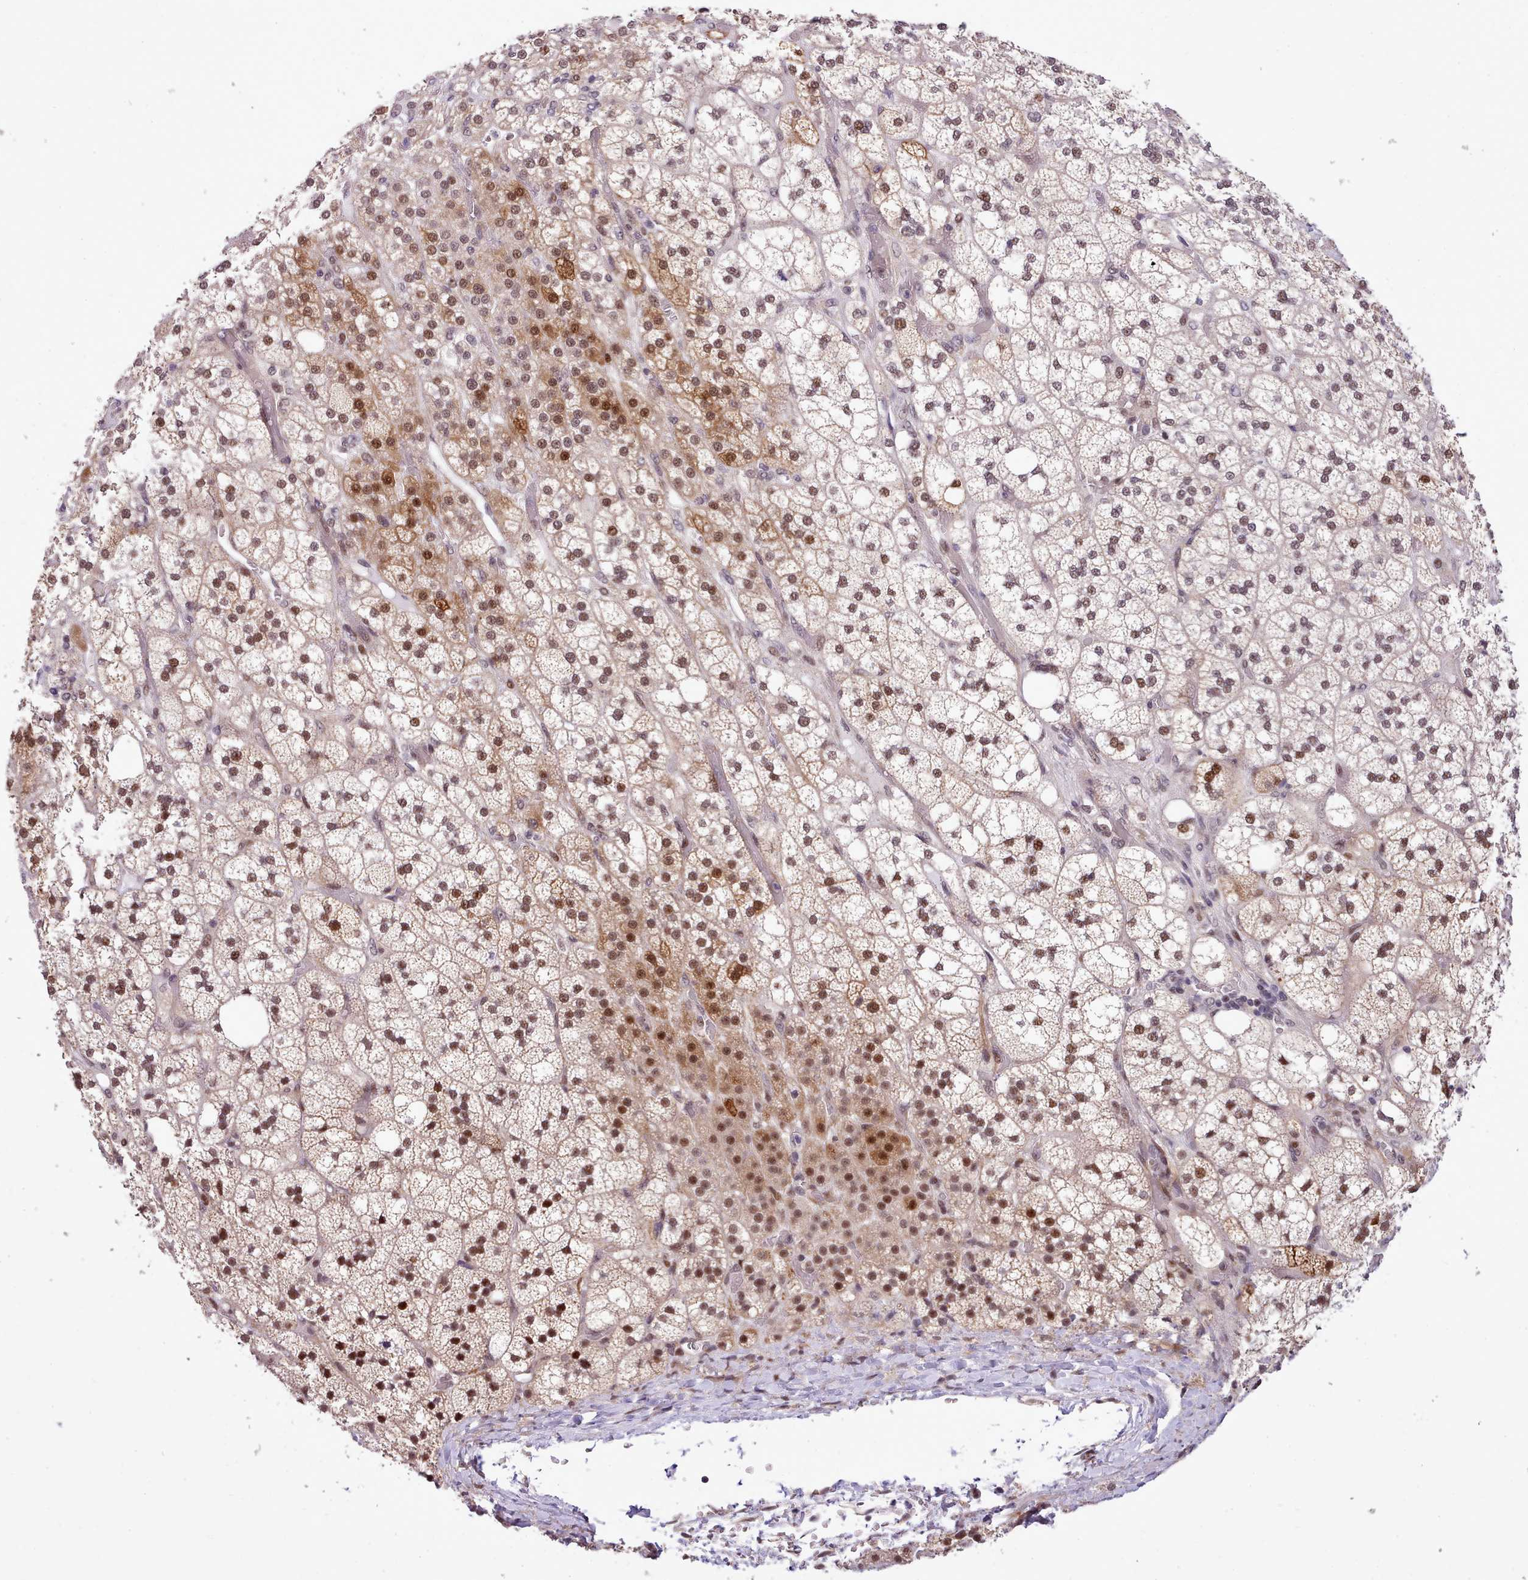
{"staining": {"intensity": "strong", "quantity": "25%-75%", "location": "cytoplasmic/membranous,nuclear"}, "tissue": "adrenal gland", "cell_type": "Glandular cells", "image_type": "normal", "snomed": [{"axis": "morphology", "description": "Normal tissue, NOS"}, {"axis": "topography", "description": "Adrenal gland"}], "caption": "The photomicrograph demonstrates a brown stain indicating the presence of a protein in the cytoplasmic/membranous,nuclear of glandular cells in adrenal gland. Using DAB (3,3'-diaminobenzidine) (brown) and hematoxylin (blue) stains, captured at high magnification using brightfield microscopy.", "gene": "HOXB7", "patient": {"sex": "male", "age": 61}}